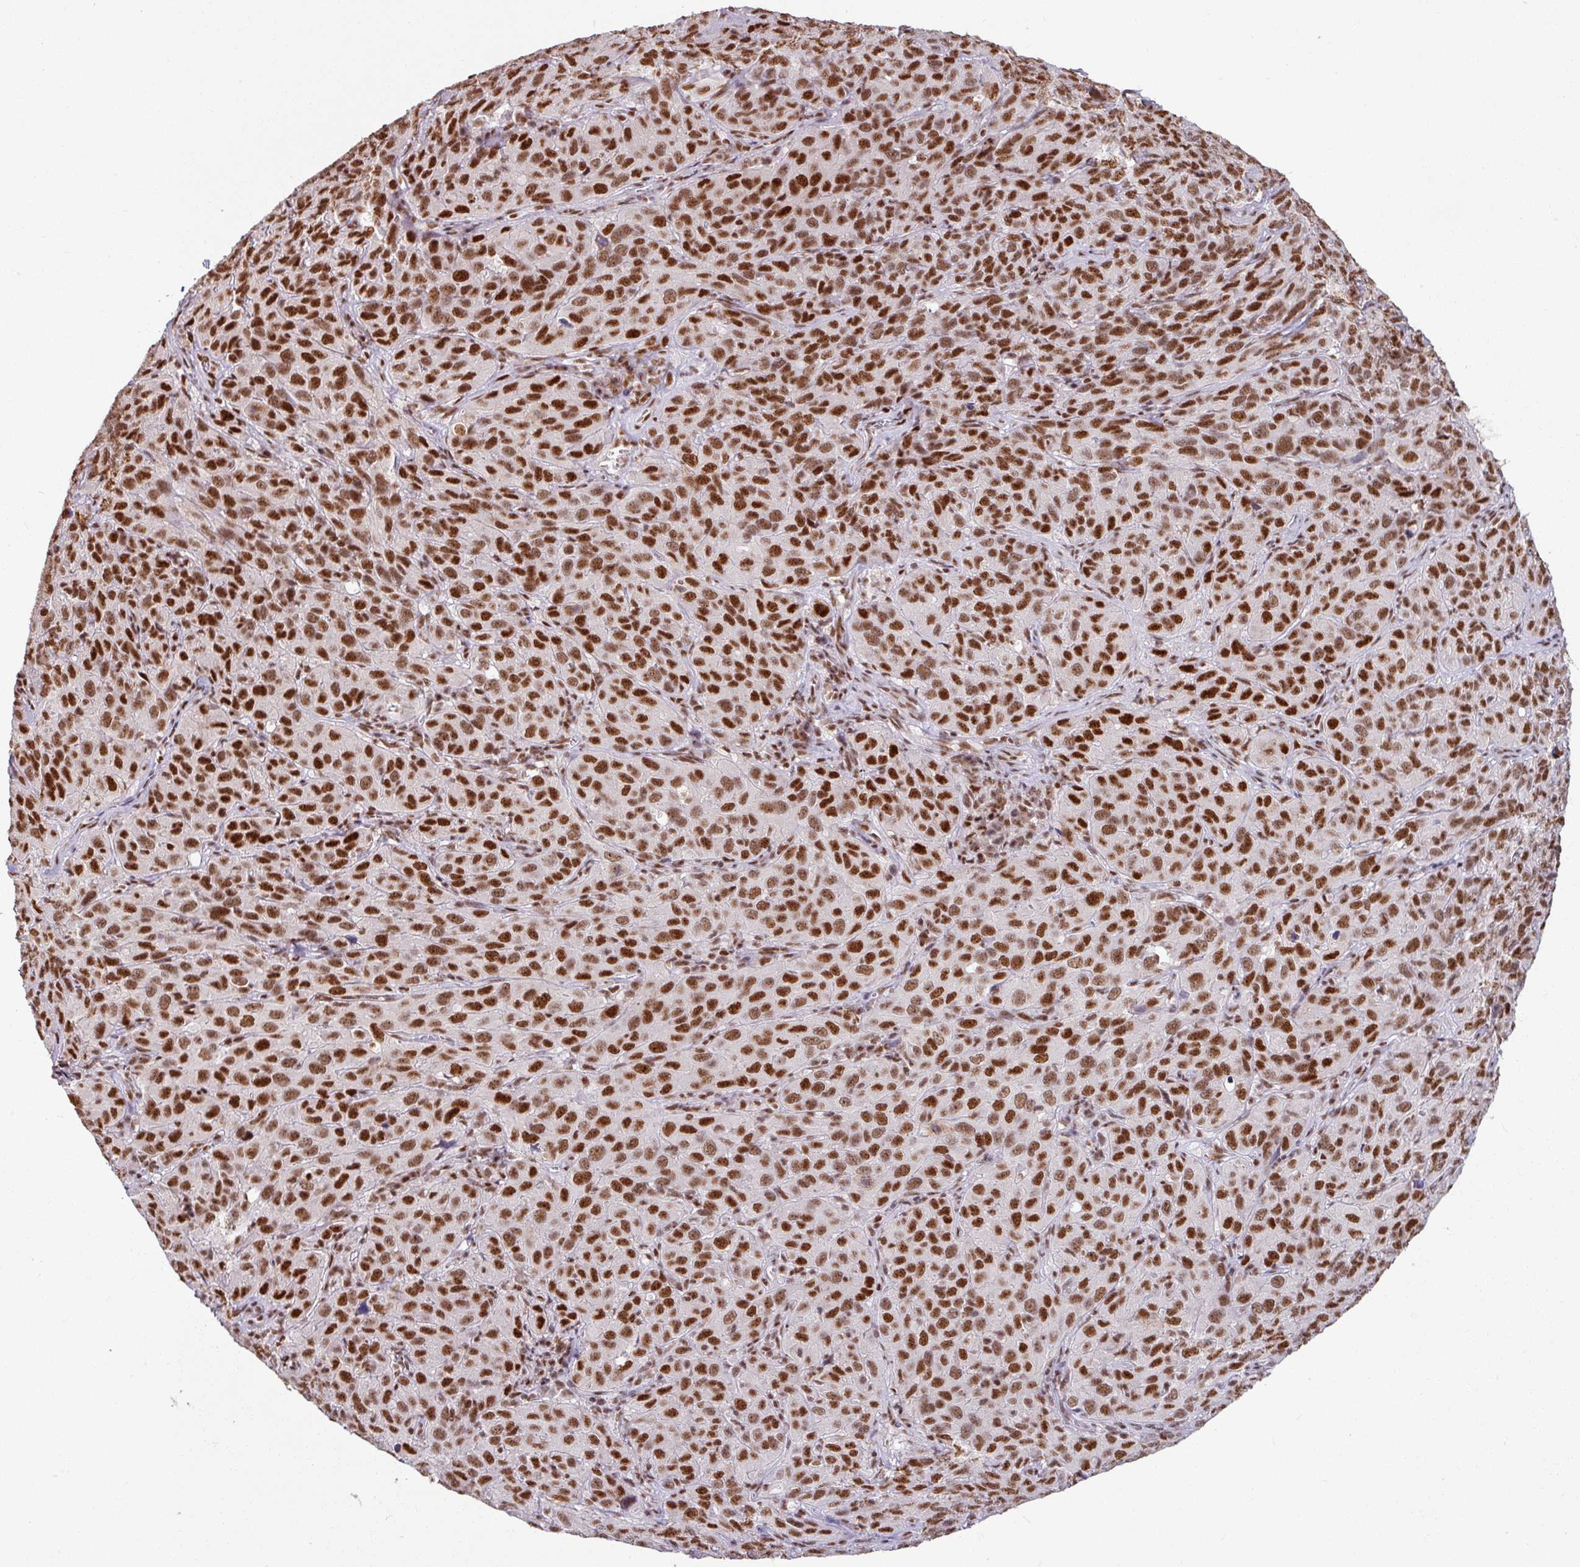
{"staining": {"intensity": "strong", "quantity": ">75%", "location": "nuclear"}, "tissue": "cervical cancer", "cell_type": "Tumor cells", "image_type": "cancer", "snomed": [{"axis": "morphology", "description": "Normal tissue, NOS"}, {"axis": "morphology", "description": "Squamous cell carcinoma, NOS"}, {"axis": "topography", "description": "Cervix"}], "caption": "This is an image of immunohistochemistry (IHC) staining of cervical cancer (squamous cell carcinoma), which shows strong positivity in the nuclear of tumor cells.", "gene": "TDG", "patient": {"sex": "female", "age": 51}}